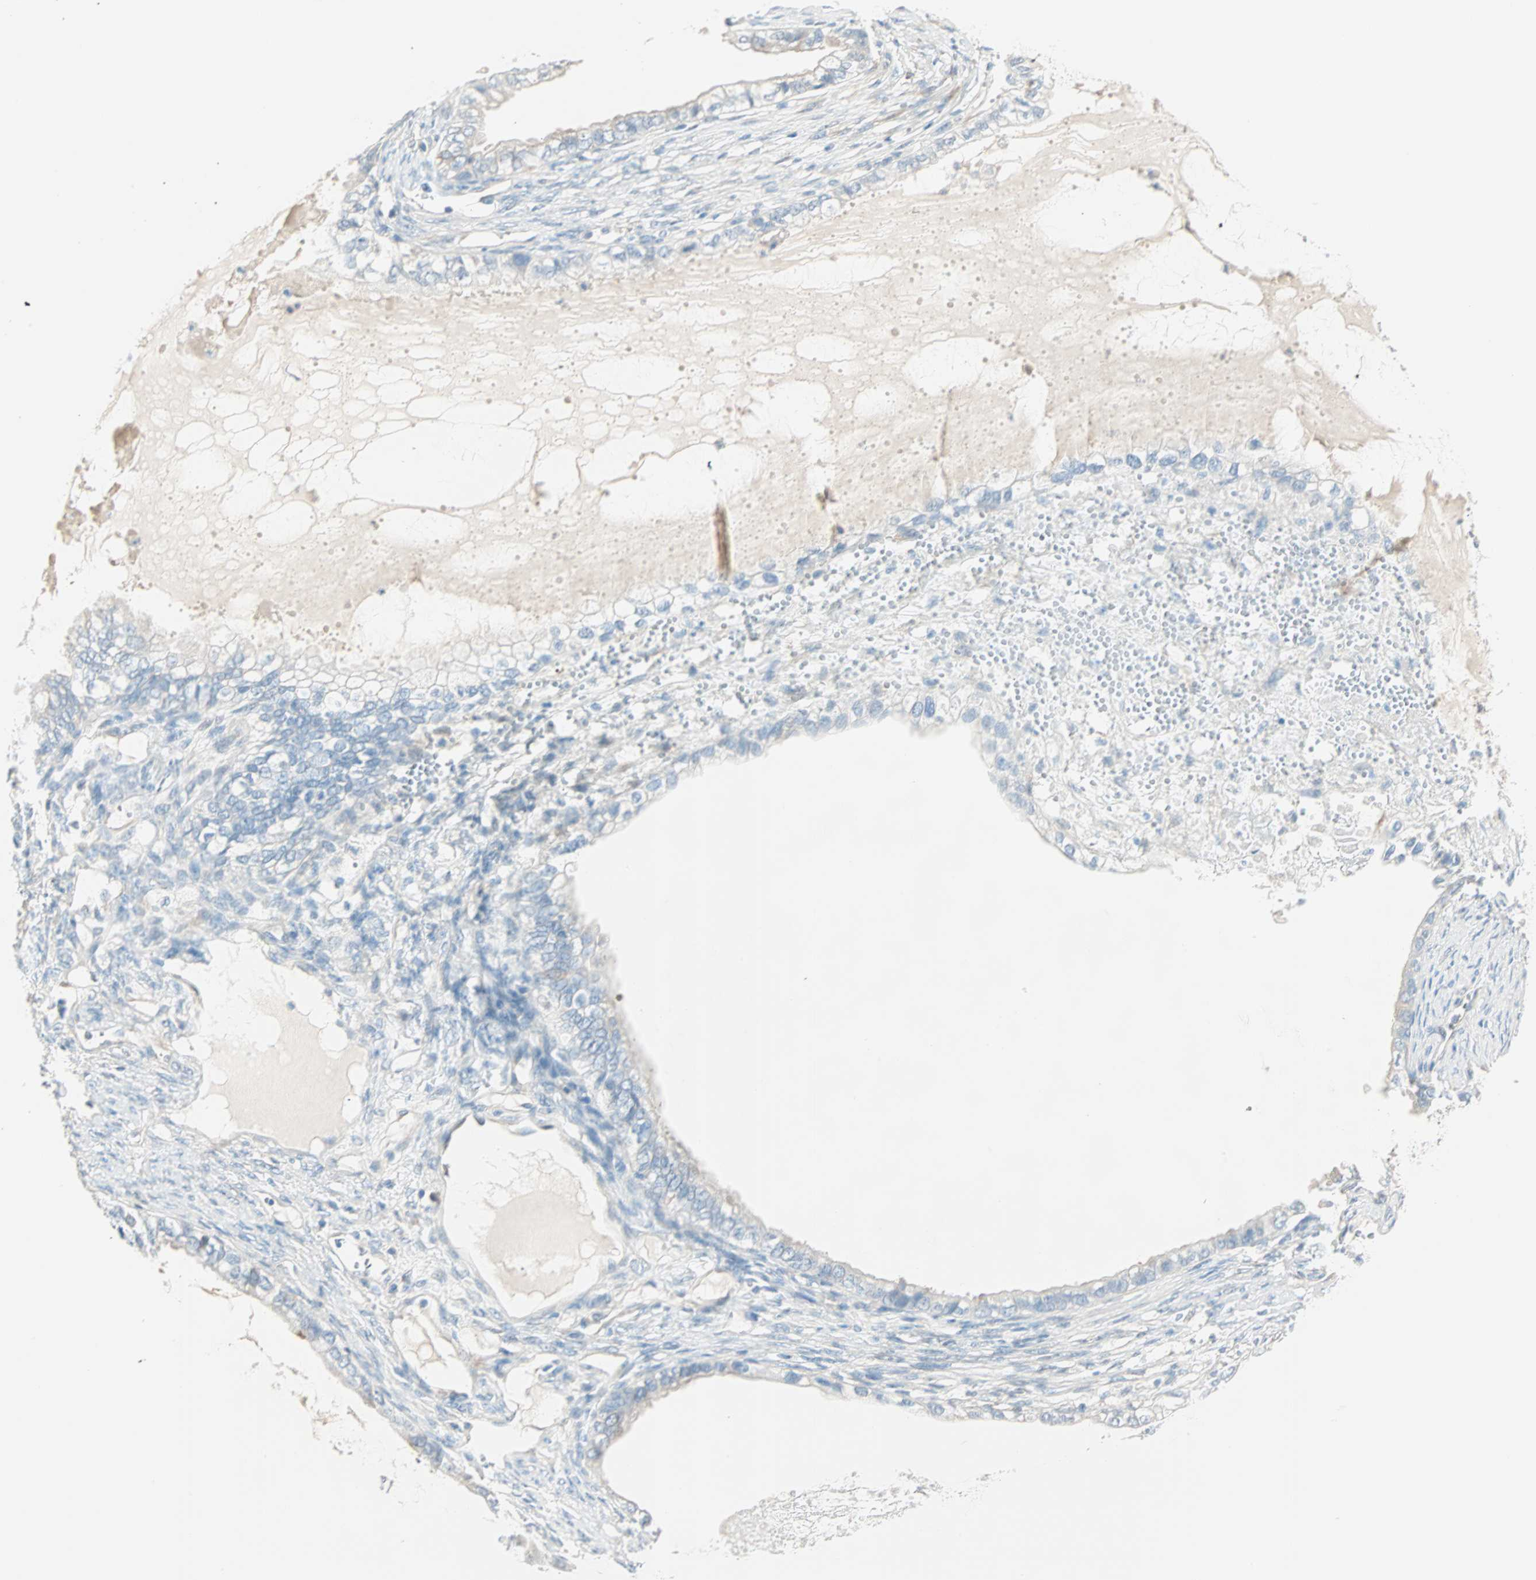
{"staining": {"intensity": "negative", "quantity": "none", "location": "none"}, "tissue": "ovarian cancer", "cell_type": "Tumor cells", "image_type": "cancer", "snomed": [{"axis": "morphology", "description": "Cystadenocarcinoma, mucinous, NOS"}, {"axis": "topography", "description": "Ovary"}], "caption": "High power microscopy histopathology image of an IHC photomicrograph of ovarian mucinous cystadenocarcinoma, revealing no significant expression in tumor cells.", "gene": "ATF6", "patient": {"sex": "female", "age": 80}}